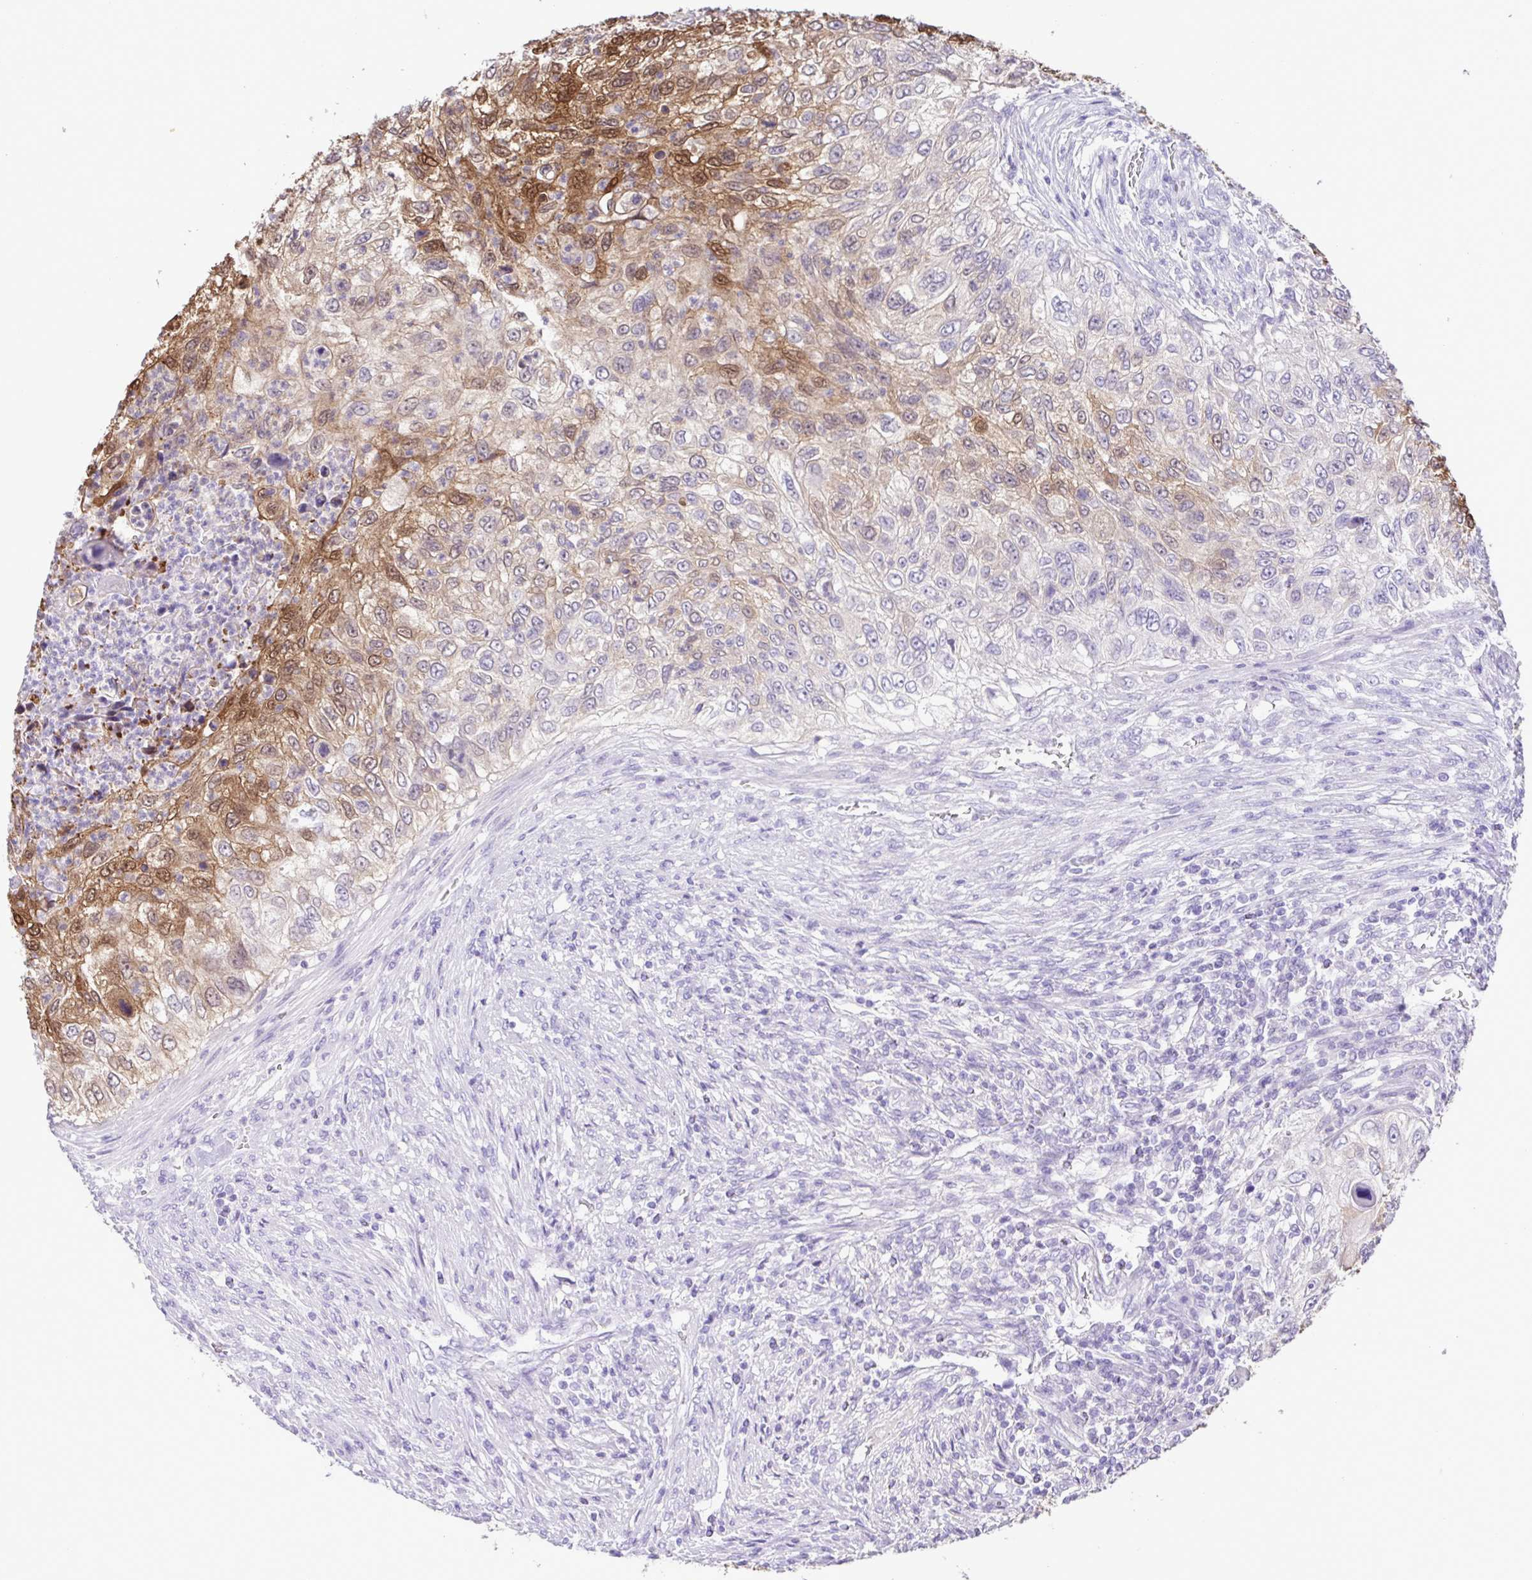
{"staining": {"intensity": "moderate", "quantity": "25%-75%", "location": "cytoplasmic/membranous,nuclear"}, "tissue": "urothelial cancer", "cell_type": "Tumor cells", "image_type": "cancer", "snomed": [{"axis": "morphology", "description": "Urothelial carcinoma, High grade"}, {"axis": "topography", "description": "Urinary bladder"}], "caption": "A brown stain highlights moderate cytoplasmic/membranous and nuclear staining of a protein in urothelial cancer tumor cells.", "gene": "CASP14", "patient": {"sex": "female", "age": 60}}